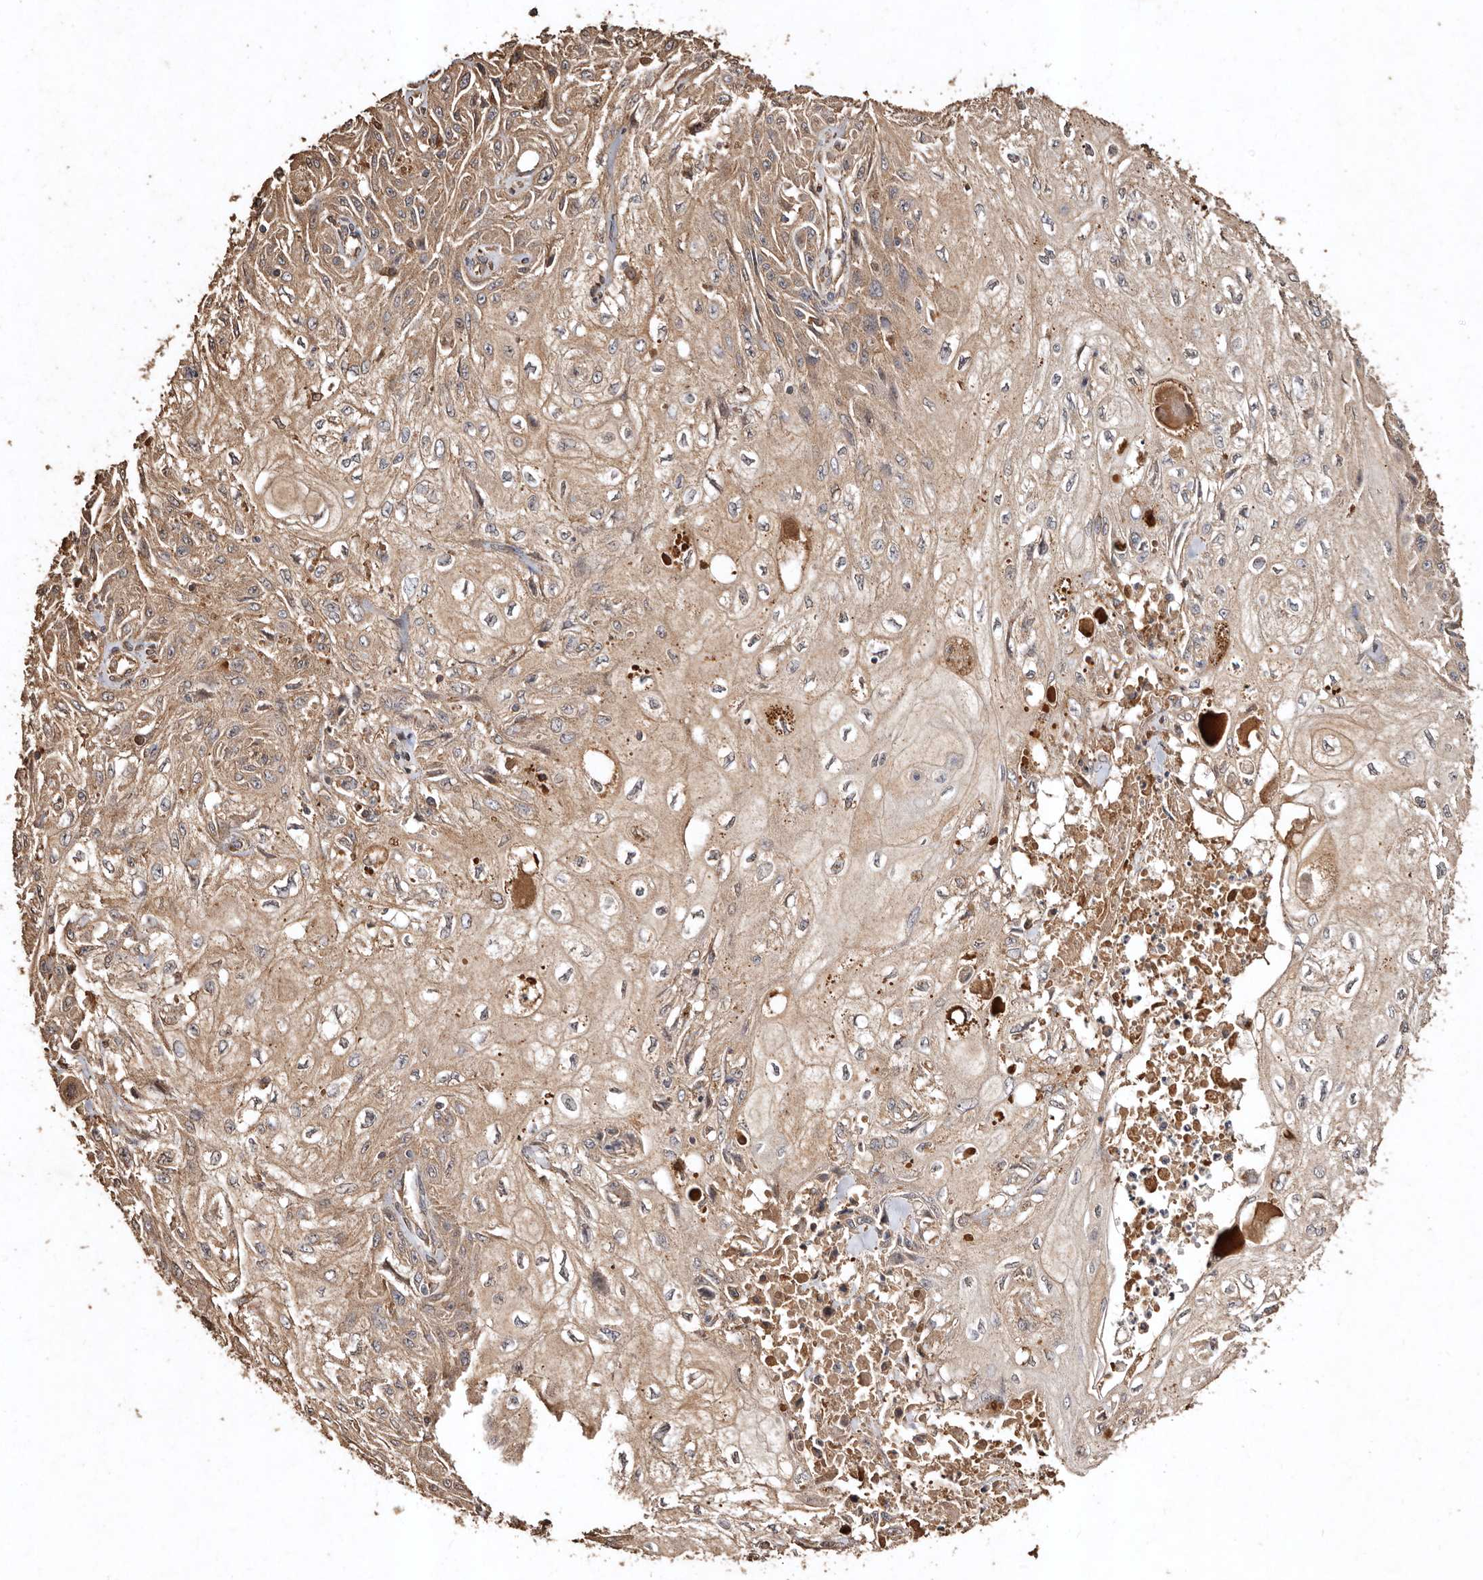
{"staining": {"intensity": "moderate", "quantity": ">75%", "location": "cytoplasmic/membranous"}, "tissue": "skin cancer", "cell_type": "Tumor cells", "image_type": "cancer", "snomed": [{"axis": "morphology", "description": "Squamous cell carcinoma, NOS"}, {"axis": "morphology", "description": "Squamous cell carcinoma, metastatic, NOS"}, {"axis": "topography", "description": "Skin"}, {"axis": "topography", "description": "Lymph node"}], "caption": "A brown stain labels moderate cytoplasmic/membranous staining of a protein in skin cancer tumor cells.", "gene": "FARS2", "patient": {"sex": "male", "age": 75}}